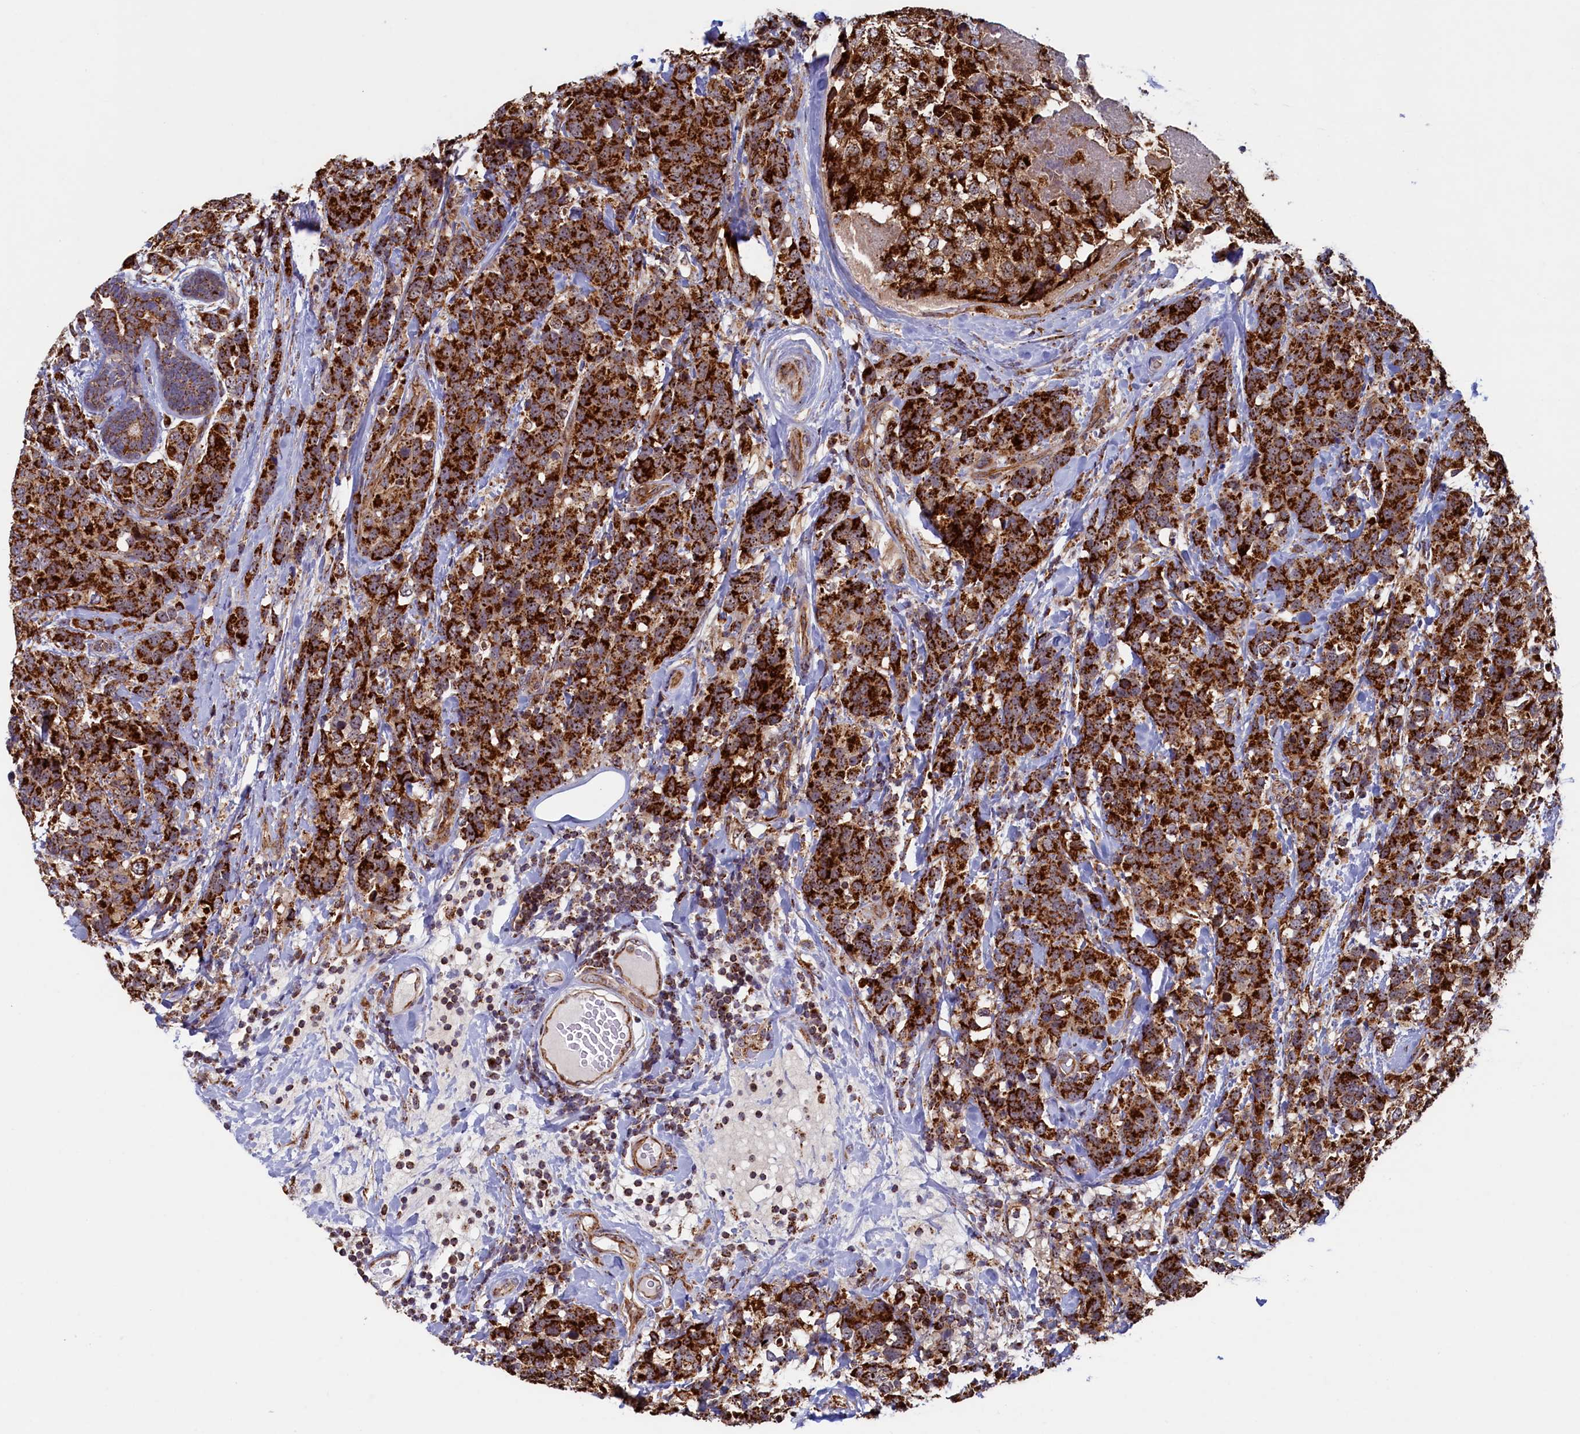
{"staining": {"intensity": "strong", "quantity": ">75%", "location": "cytoplasmic/membranous"}, "tissue": "breast cancer", "cell_type": "Tumor cells", "image_type": "cancer", "snomed": [{"axis": "morphology", "description": "Lobular carcinoma"}, {"axis": "topography", "description": "Breast"}], "caption": "An immunohistochemistry histopathology image of neoplastic tissue is shown. Protein staining in brown shows strong cytoplasmic/membranous positivity in breast cancer (lobular carcinoma) within tumor cells. The protein of interest is stained brown, and the nuclei are stained in blue (DAB IHC with brightfield microscopy, high magnification).", "gene": "UBE3B", "patient": {"sex": "female", "age": 59}}